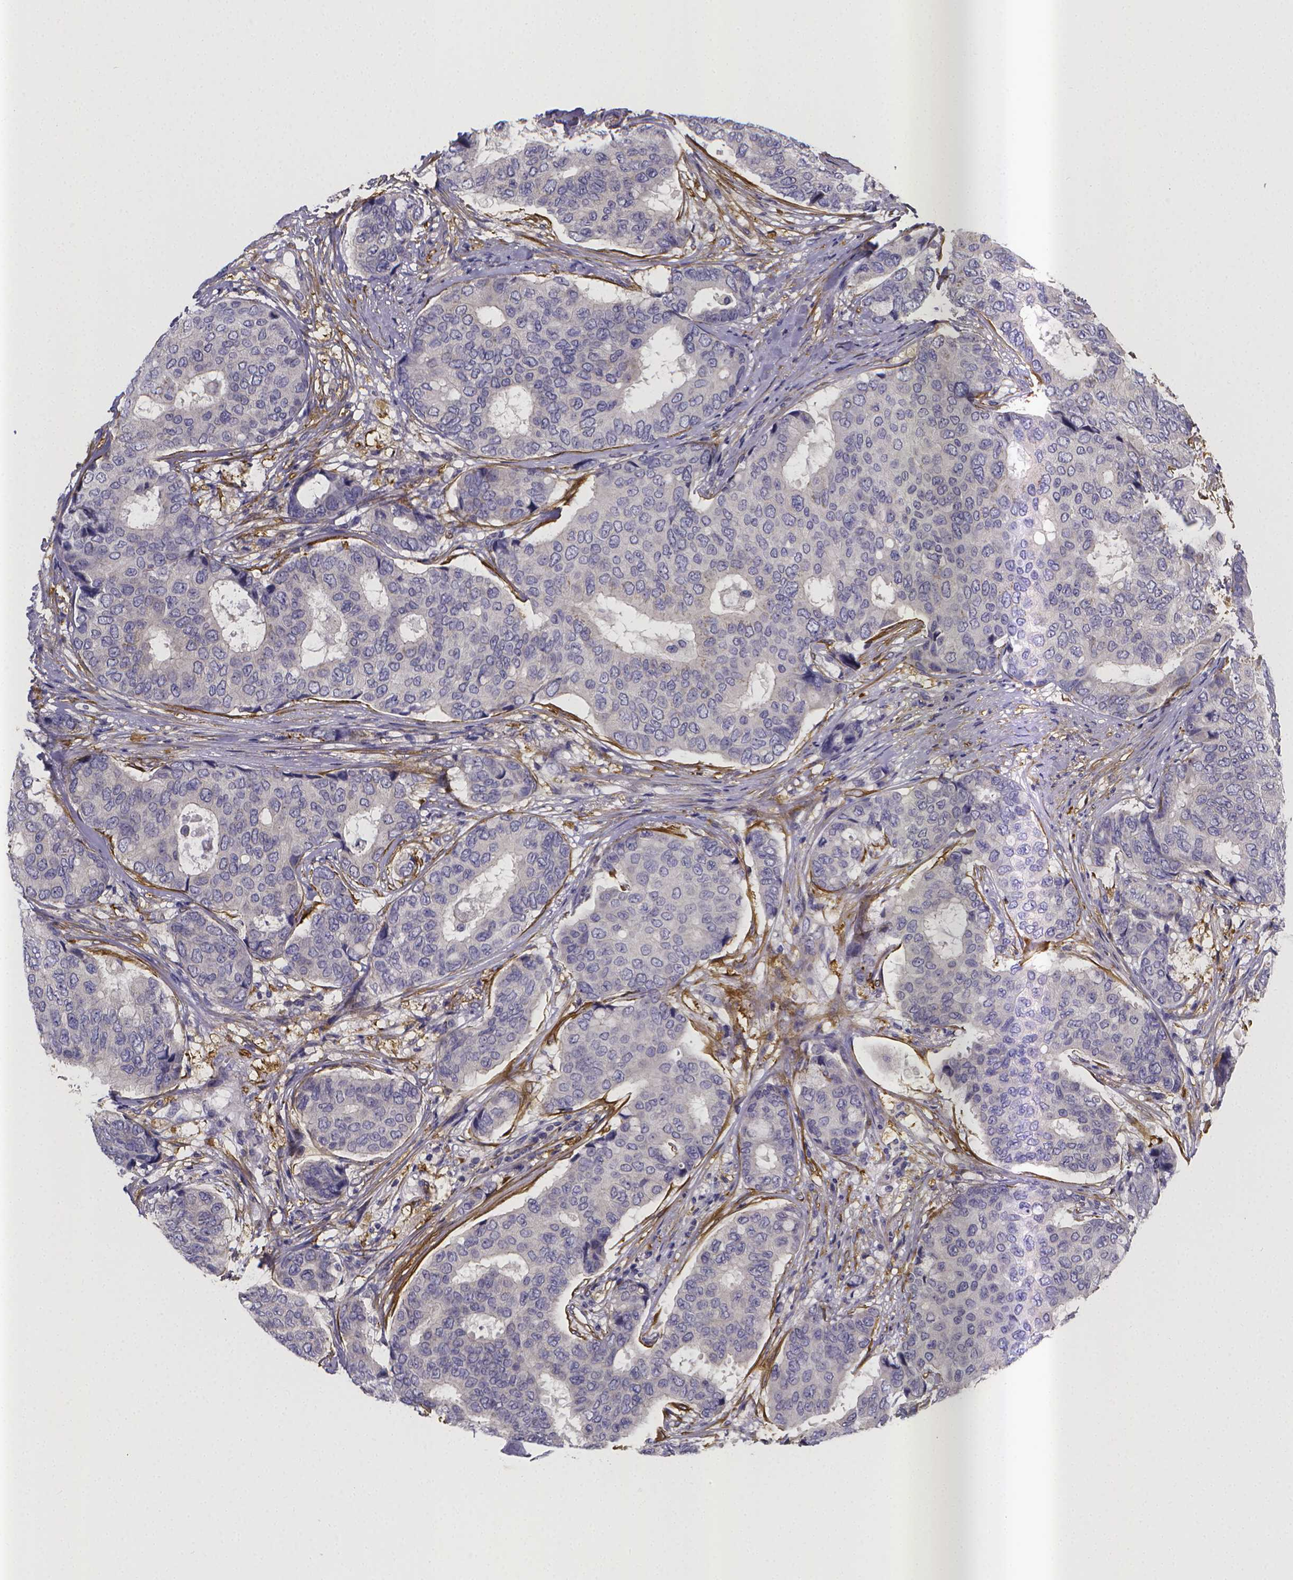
{"staining": {"intensity": "negative", "quantity": "none", "location": "none"}, "tissue": "breast cancer", "cell_type": "Tumor cells", "image_type": "cancer", "snomed": [{"axis": "morphology", "description": "Duct carcinoma"}, {"axis": "topography", "description": "Breast"}], "caption": "Protein analysis of intraductal carcinoma (breast) shows no significant positivity in tumor cells. (DAB immunohistochemistry, high magnification).", "gene": "RERG", "patient": {"sex": "female", "age": 75}}